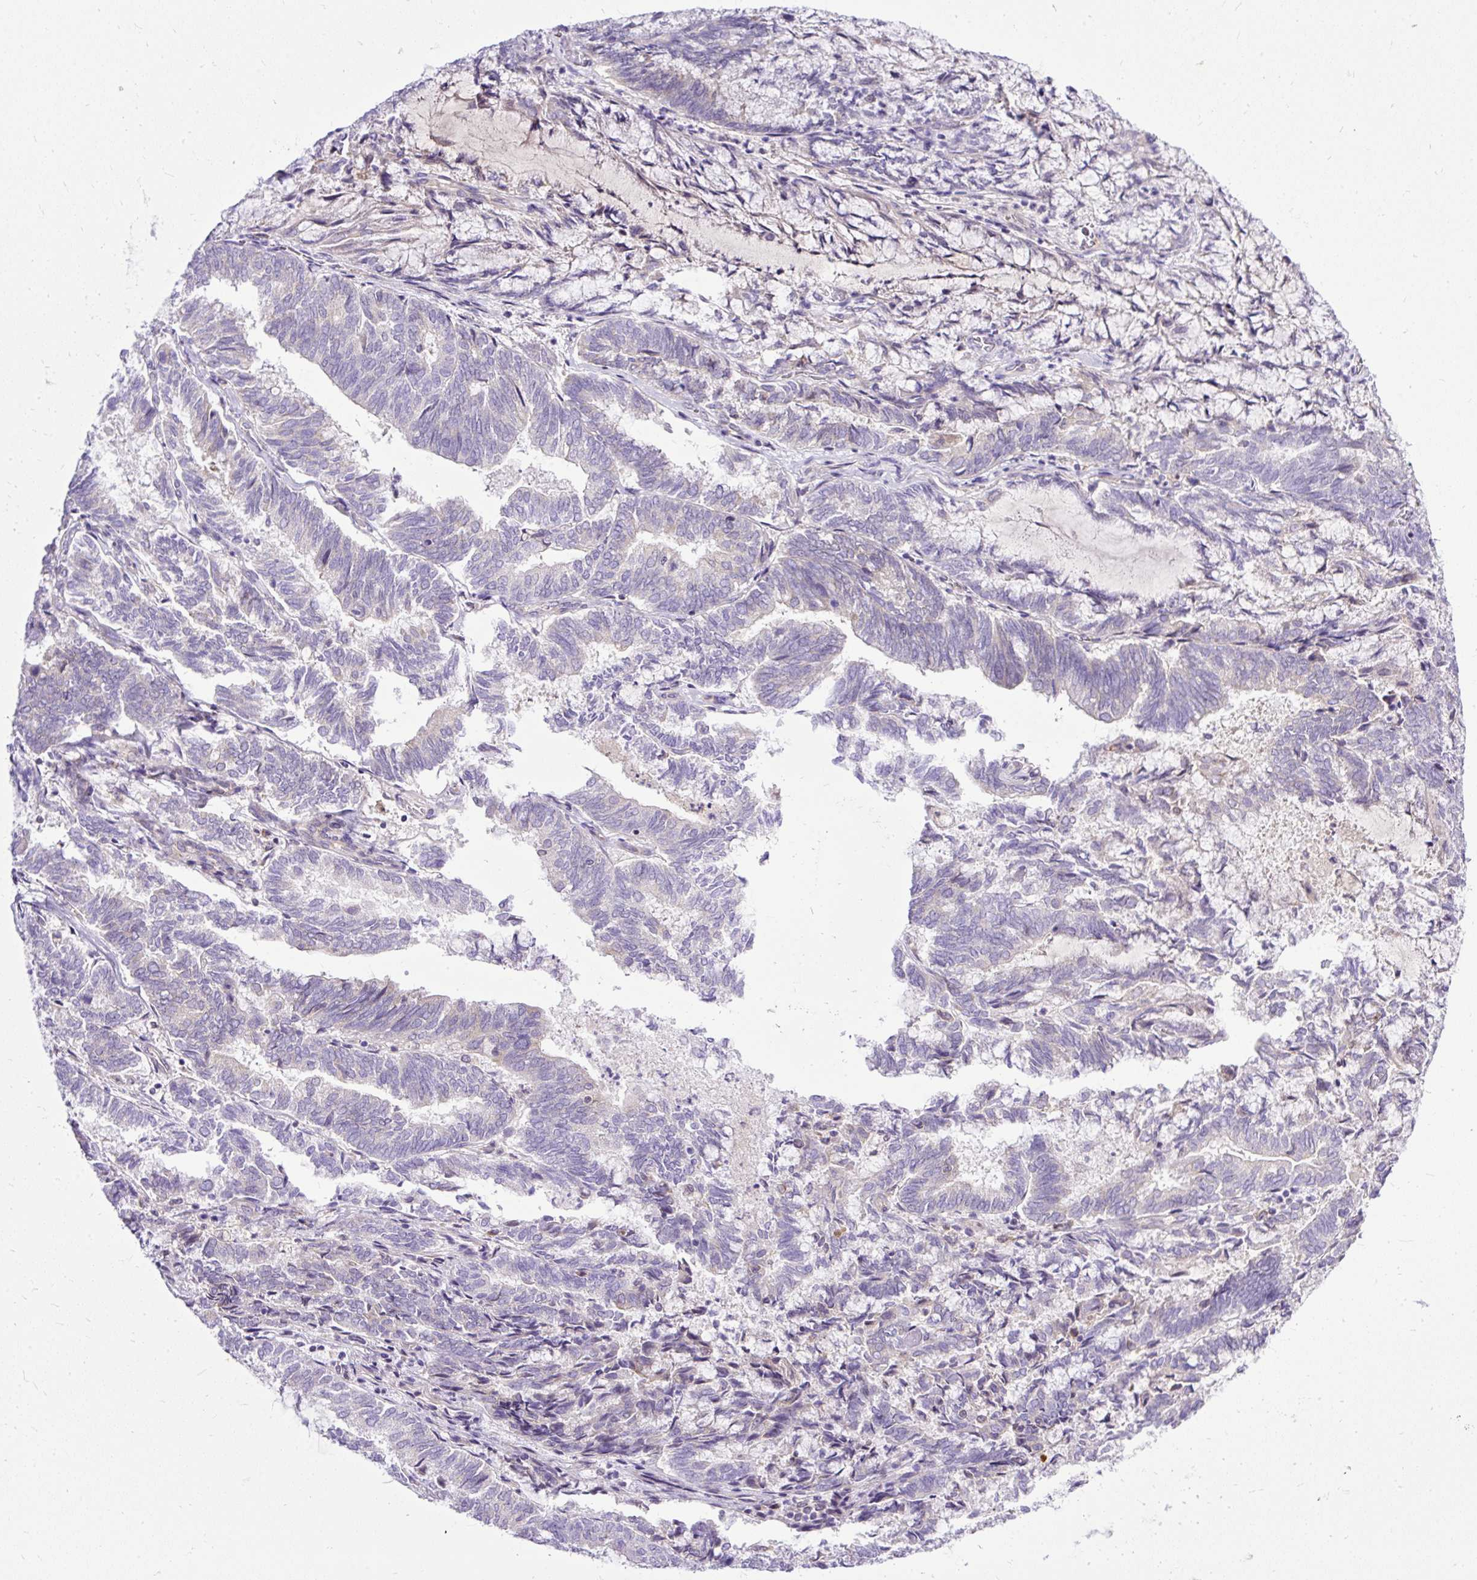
{"staining": {"intensity": "weak", "quantity": "<25%", "location": "cytoplasmic/membranous"}, "tissue": "endometrial cancer", "cell_type": "Tumor cells", "image_type": "cancer", "snomed": [{"axis": "morphology", "description": "Adenocarcinoma, NOS"}, {"axis": "topography", "description": "Endometrium"}], "caption": "Micrograph shows no significant protein positivity in tumor cells of endometrial cancer.", "gene": "AMFR", "patient": {"sex": "female", "age": 80}}